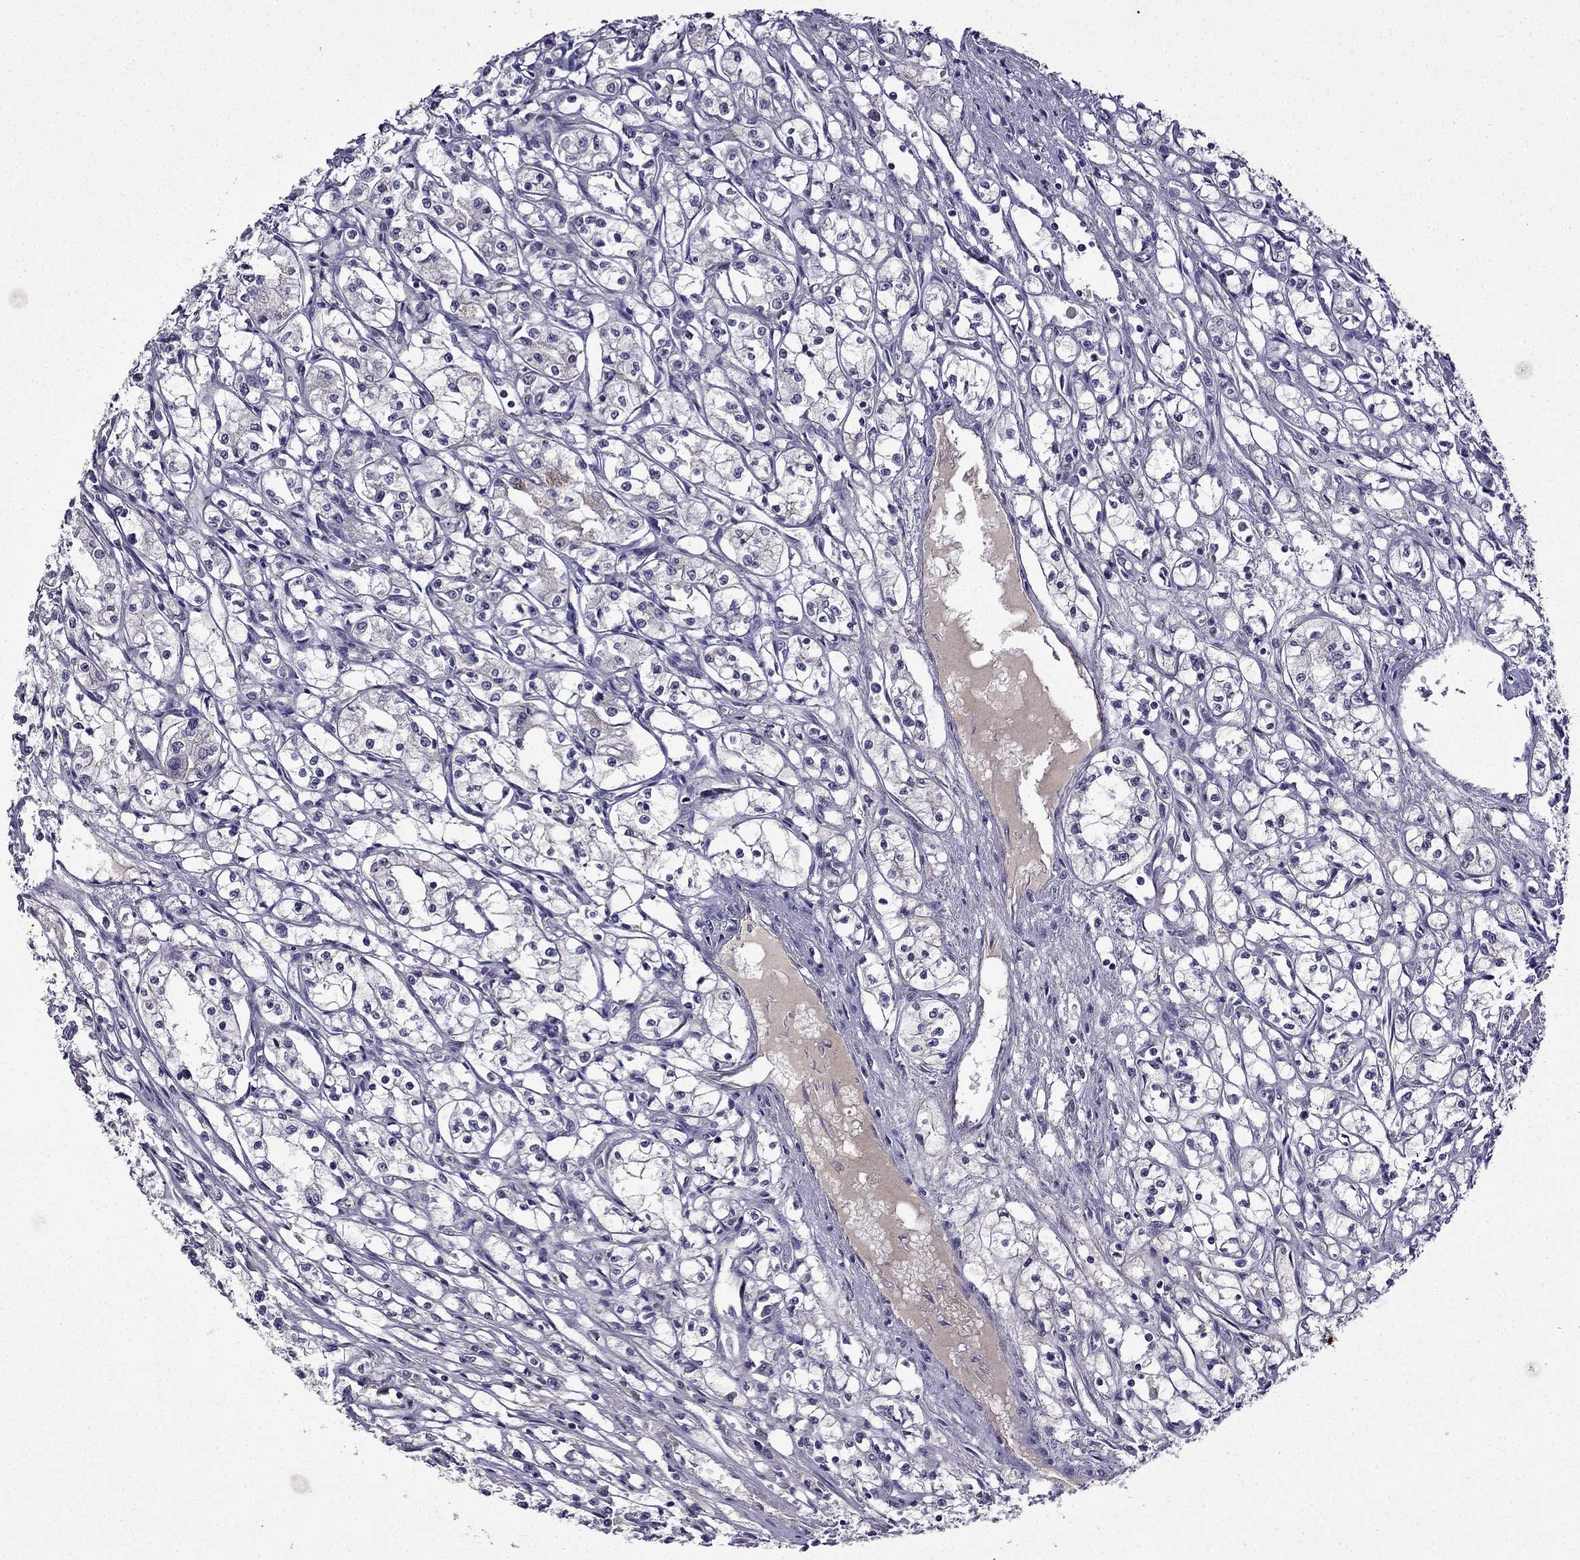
{"staining": {"intensity": "negative", "quantity": "none", "location": "none"}, "tissue": "renal cancer", "cell_type": "Tumor cells", "image_type": "cancer", "snomed": [{"axis": "morphology", "description": "Adenocarcinoma, NOS"}, {"axis": "topography", "description": "Kidney"}], "caption": "DAB immunohistochemical staining of renal adenocarcinoma displays no significant positivity in tumor cells.", "gene": "UHRF1", "patient": {"sex": "male", "age": 56}}